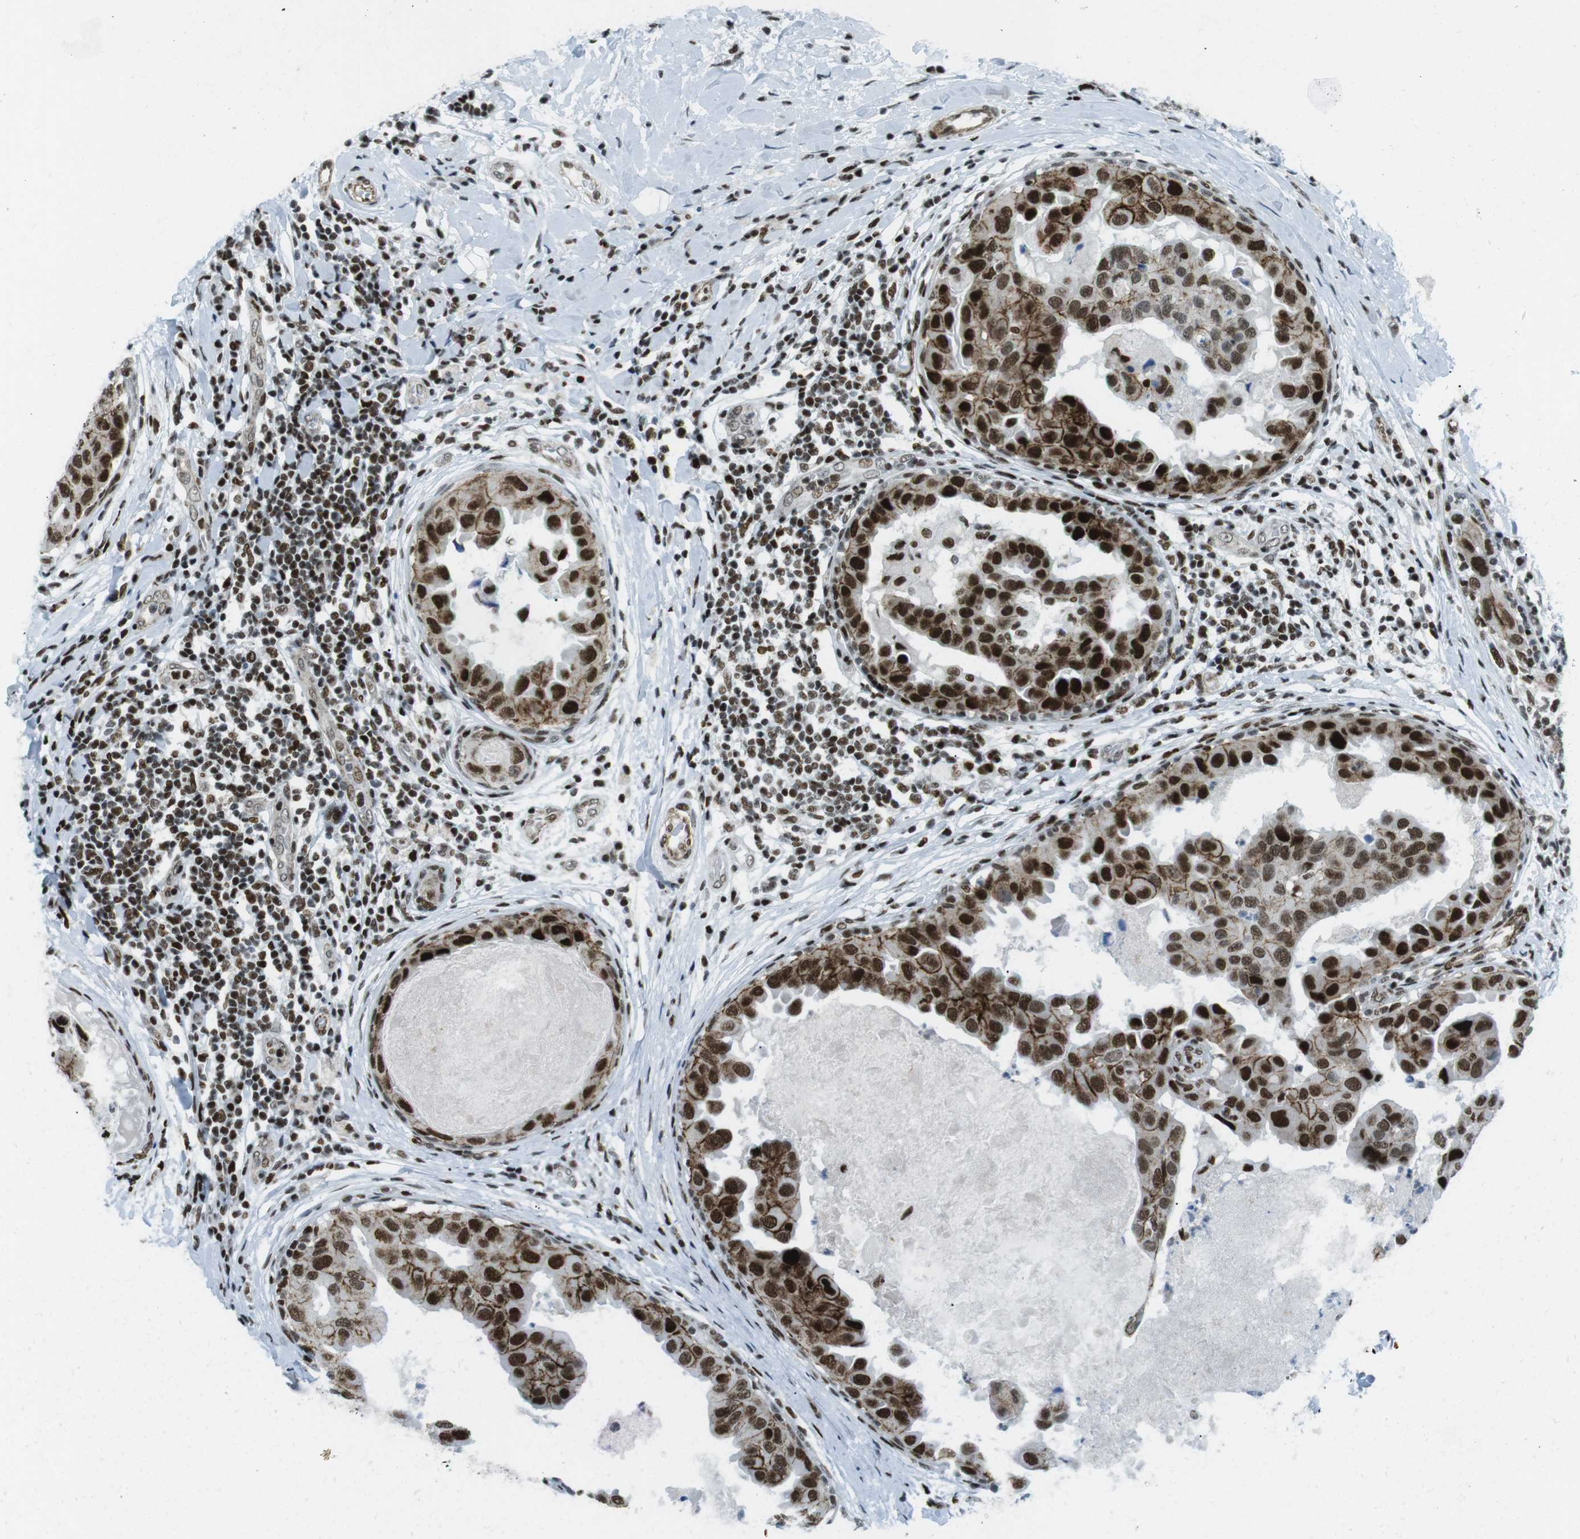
{"staining": {"intensity": "moderate", "quantity": ">75%", "location": "cytoplasmic/membranous,nuclear"}, "tissue": "breast cancer", "cell_type": "Tumor cells", "image_type": "cancer", "snomed": [{"axis": "morphology", "description": "Duct carcinoma"}, {"axis": "topography", "description": "Breast"}], "caption": "Tumor cells reveal medium levels of moderate cytoplasmic/membranous and nuclear staining in about >75% of cells in human breast cancer (intraductal carcinoma).", "gene": "ARID1A", "patient": {"sex": "female", "age": 27}}